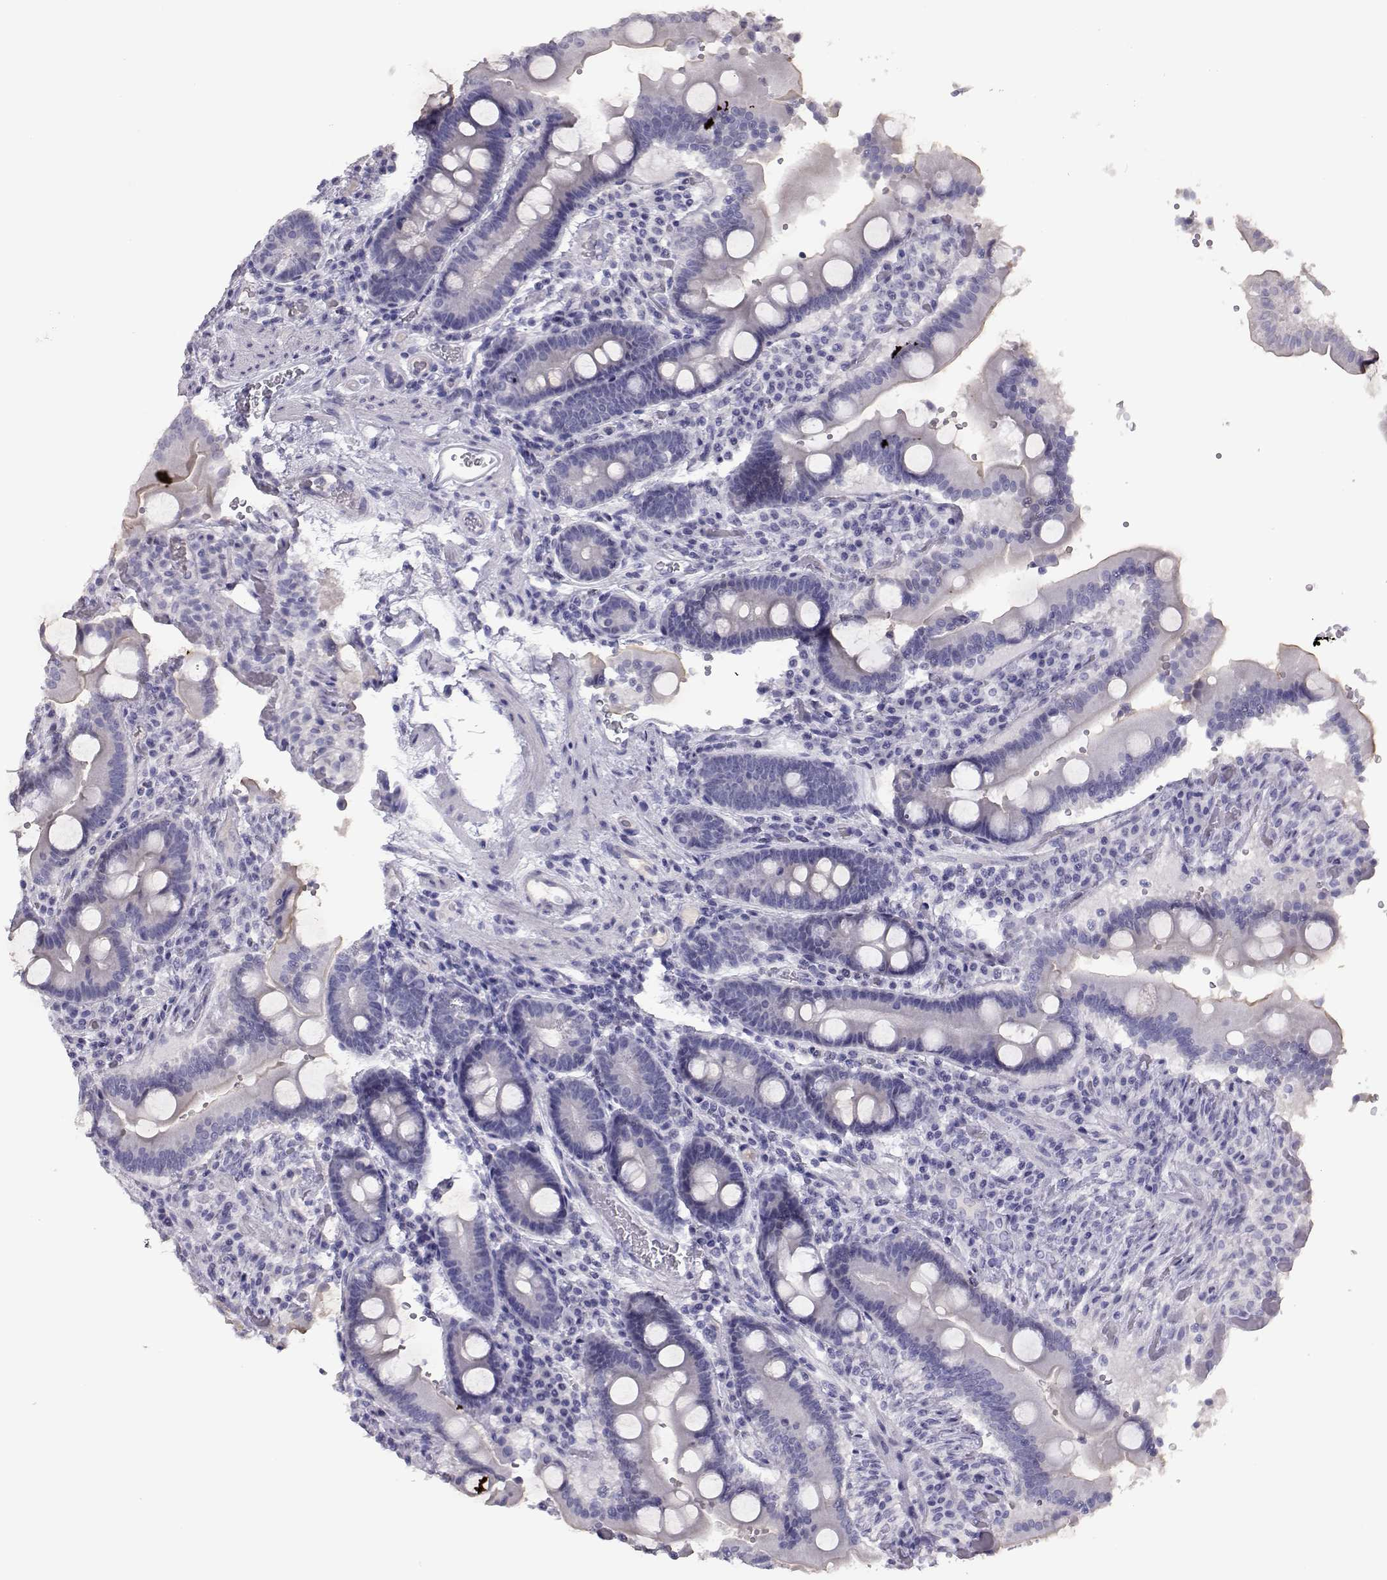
{"staining": {"intensity": "negative", "quantity": "none", "location": "none"}, "tissue": "duodenum", "cell_type": "Glandular cells", "image_type": "normal", "snomed": [{"axis": "morphology", "description": "Normal tissue, NOS"}, {"axis": "topography", "description": "Duodenum"}], "caption": "There is no significant expression in glandular cells of duodenum. The staining was performed using DAB (3,3'-diaminobenzidine) to visualize the protein expression in brown, while the nuclei were stained in blue with hematoxylin (Magnification: 20x).", "gene": "PMCH", "patient": {"sex": "female", "age": 62}}